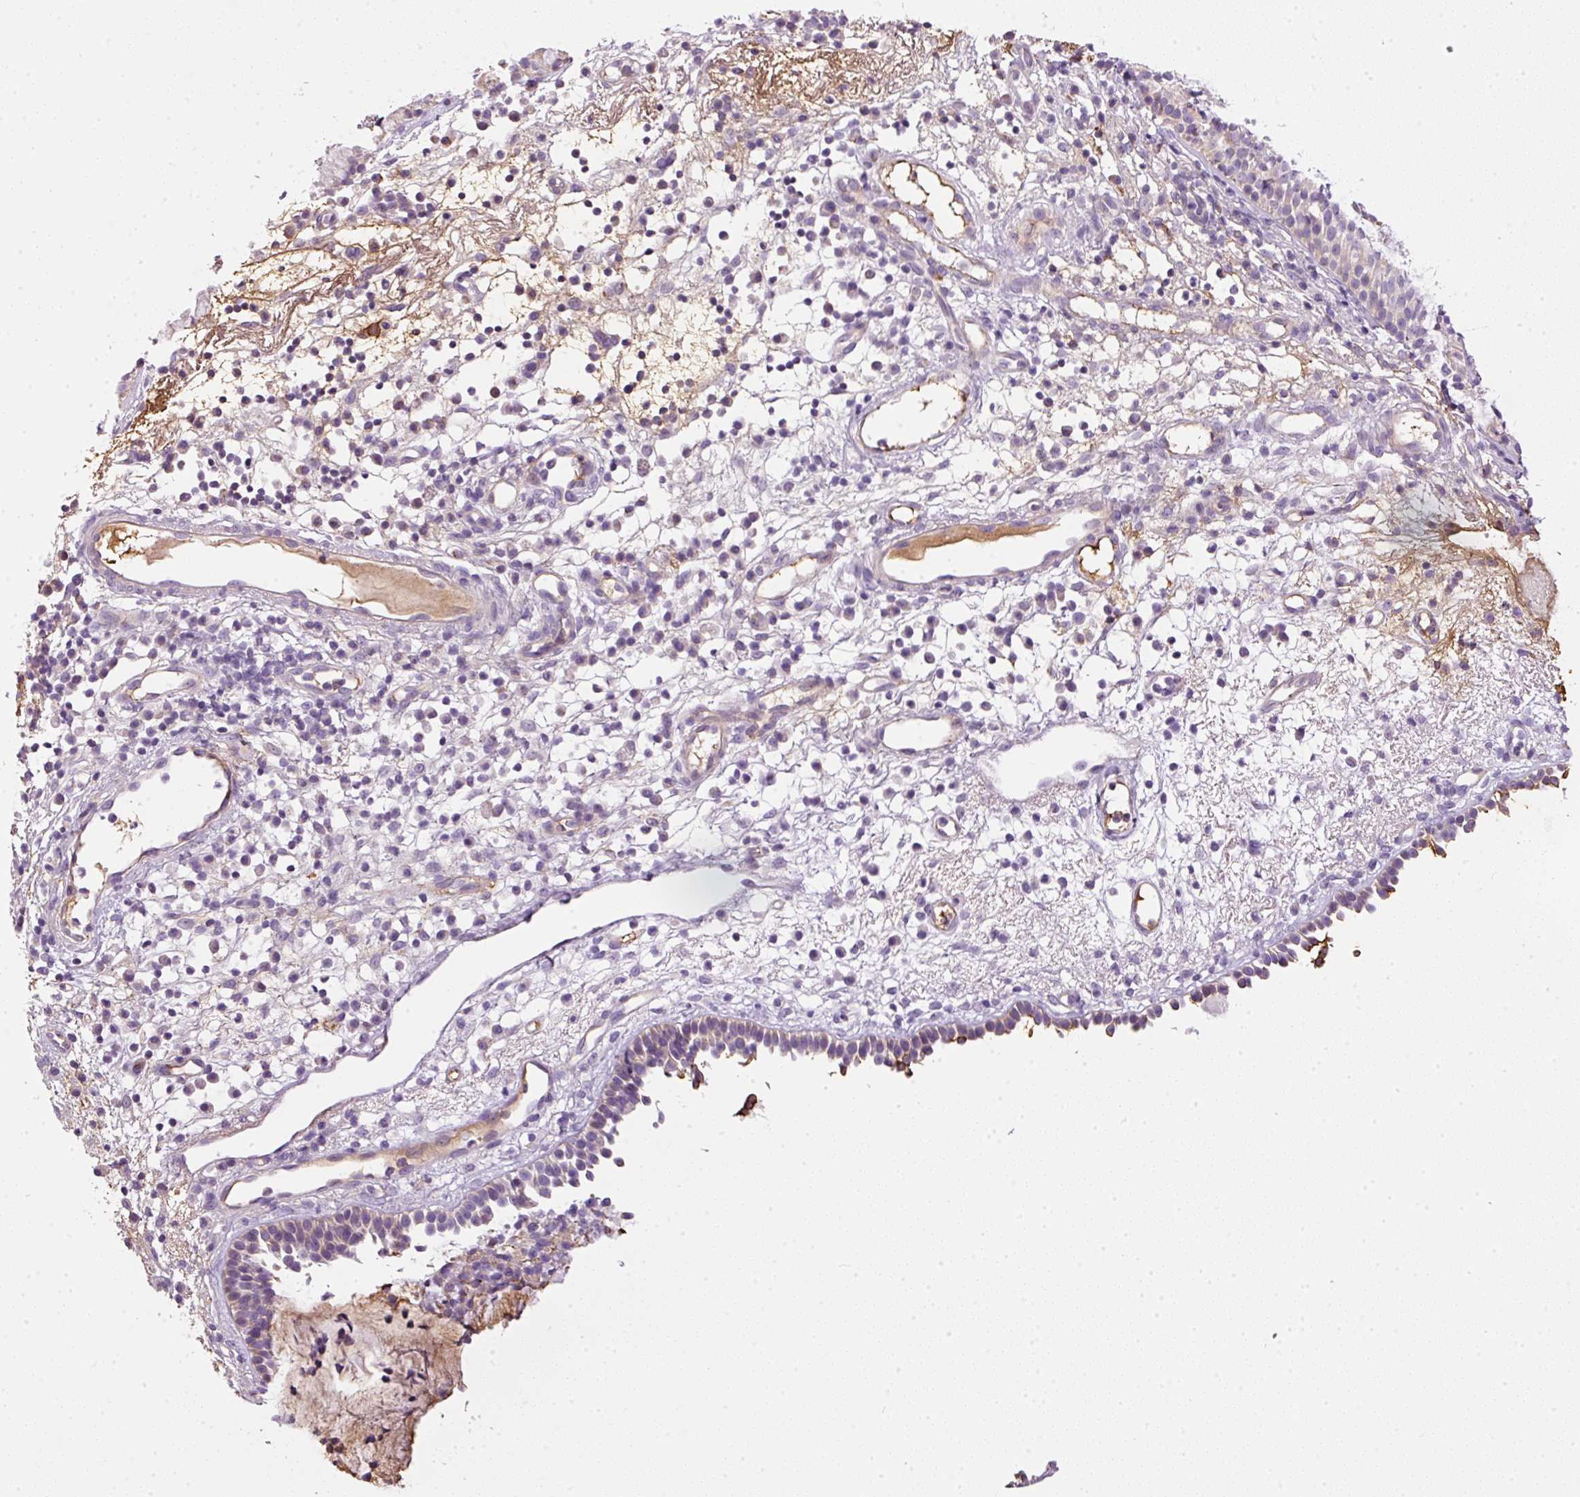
{"staining": {"intensity": "weak", "quantity": "25%-75%", "location": "cytoplasmic/membranous"}, "tissue": "nasopharynx", "cell_type": "Respiratory epithelial cells", "image_type": "normal", "snomed": [{"axis": "morphology", "description": "Normal tissue, NOS"}, {"axis": "topography", "description": "Nasopharynx"}], "caption": "An image showing weak cytoplasmic/membranous expression in about 25%-75% of respiratory epithelial cells in normal nasopharynx, as visualized by brown immunohistochemical staining.", "gene": "KPNA5", "patient": {"sex": "male", "age": 21}}